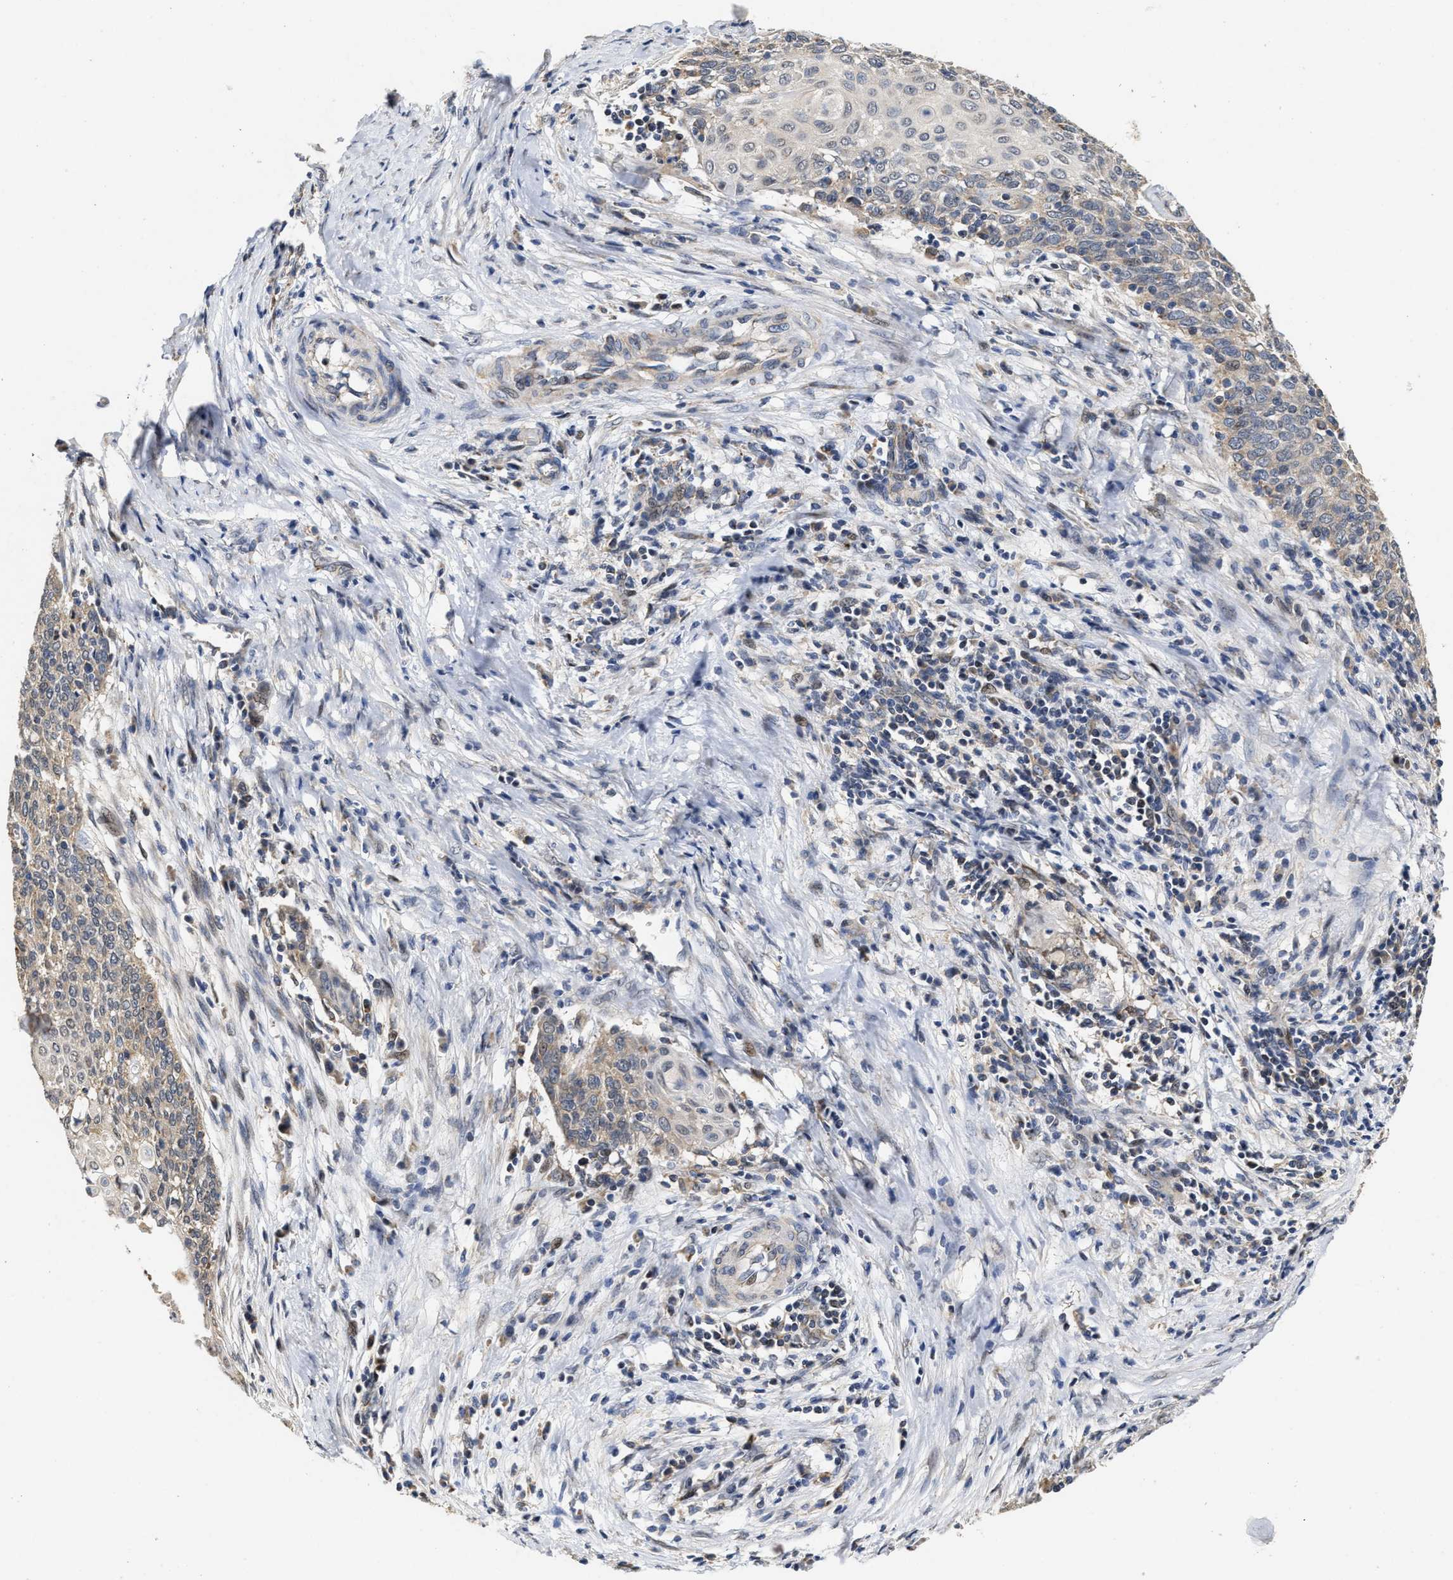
{"staining": {"intensity": "weak", "quantity": "<25%", "location": "nuclear"}, "tissue": "cervical cancer", "cell_type": "Tumor cells", "image_type": "cancer", "snomed": [{"axis": "morphology", "description": "Squamous cell carcinoma, NOS"}, {"axis": "topography", "description": "Cervix"}], "caption": "Cervical cancer was stained to show a protein in brown. There is no significant staining in tumor cells. (DAB IHC with hematoxylin counter stain).", "gene": "SCYL2", "patient": {"sex": "female", "age": 39}}